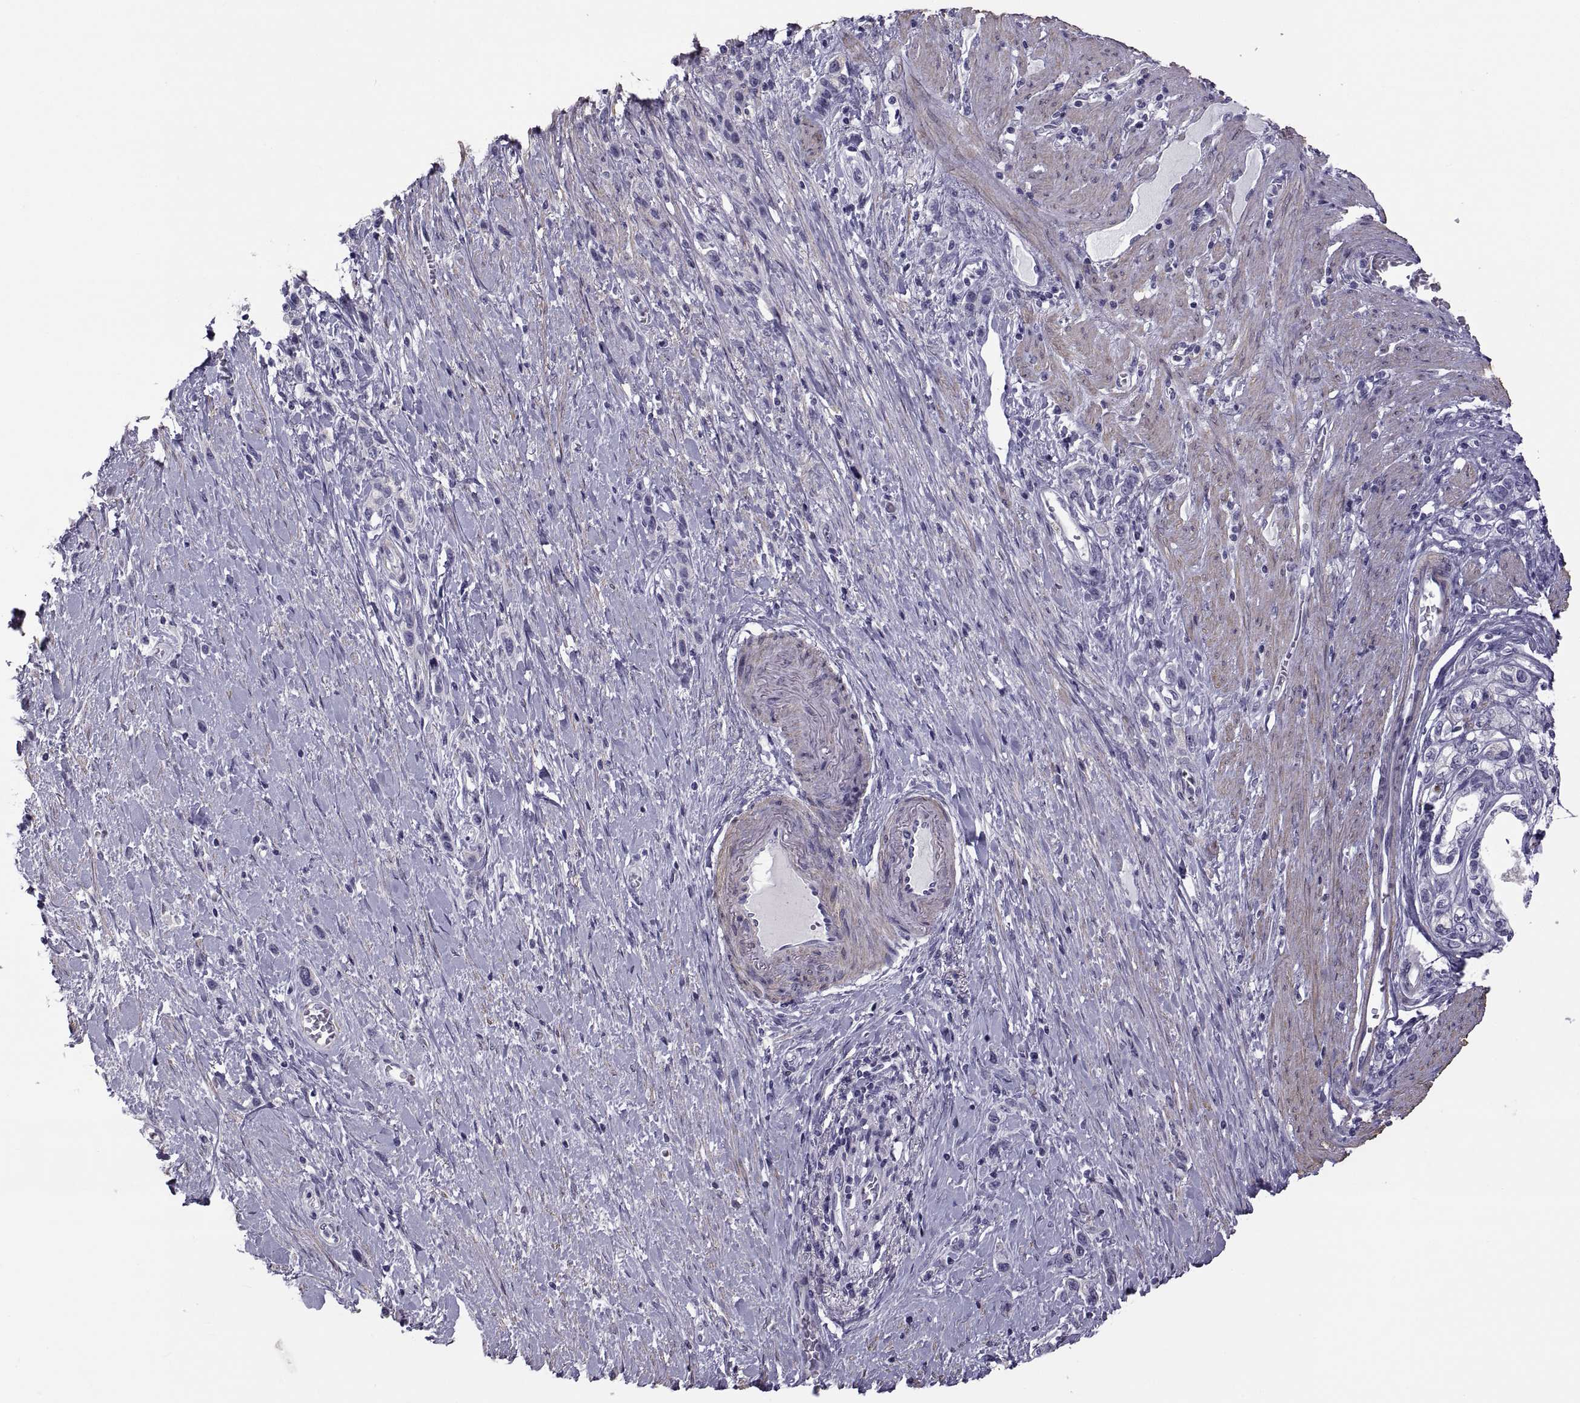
{"staining": {"intensity": "negative", "quantity": "none", "location": "none"}, "tissue": "stomach cancer", "cell_type": "Tumor cells", "image_type": "cancer", "snomed": [{"axis": "morphology", "description": "Normal tissue, NOS"}, {"axis": "morphology", "description": "Adenocarcinoma, NOS"}, {"axis": "morphology", "description": "Adenocarcinoma, High grade"}, {"axis": "topography", "description": "Stomach, upper"}, {"axis": "topography", "description": "Stomach"}], "caption": "High power microscopy histopathology image of an IHC photomicrograph of stomach cancer, revealing no significant staining in tumor cells.", "gene": "MAGEB1", "patient": {"sex": "female", "age": 65}}